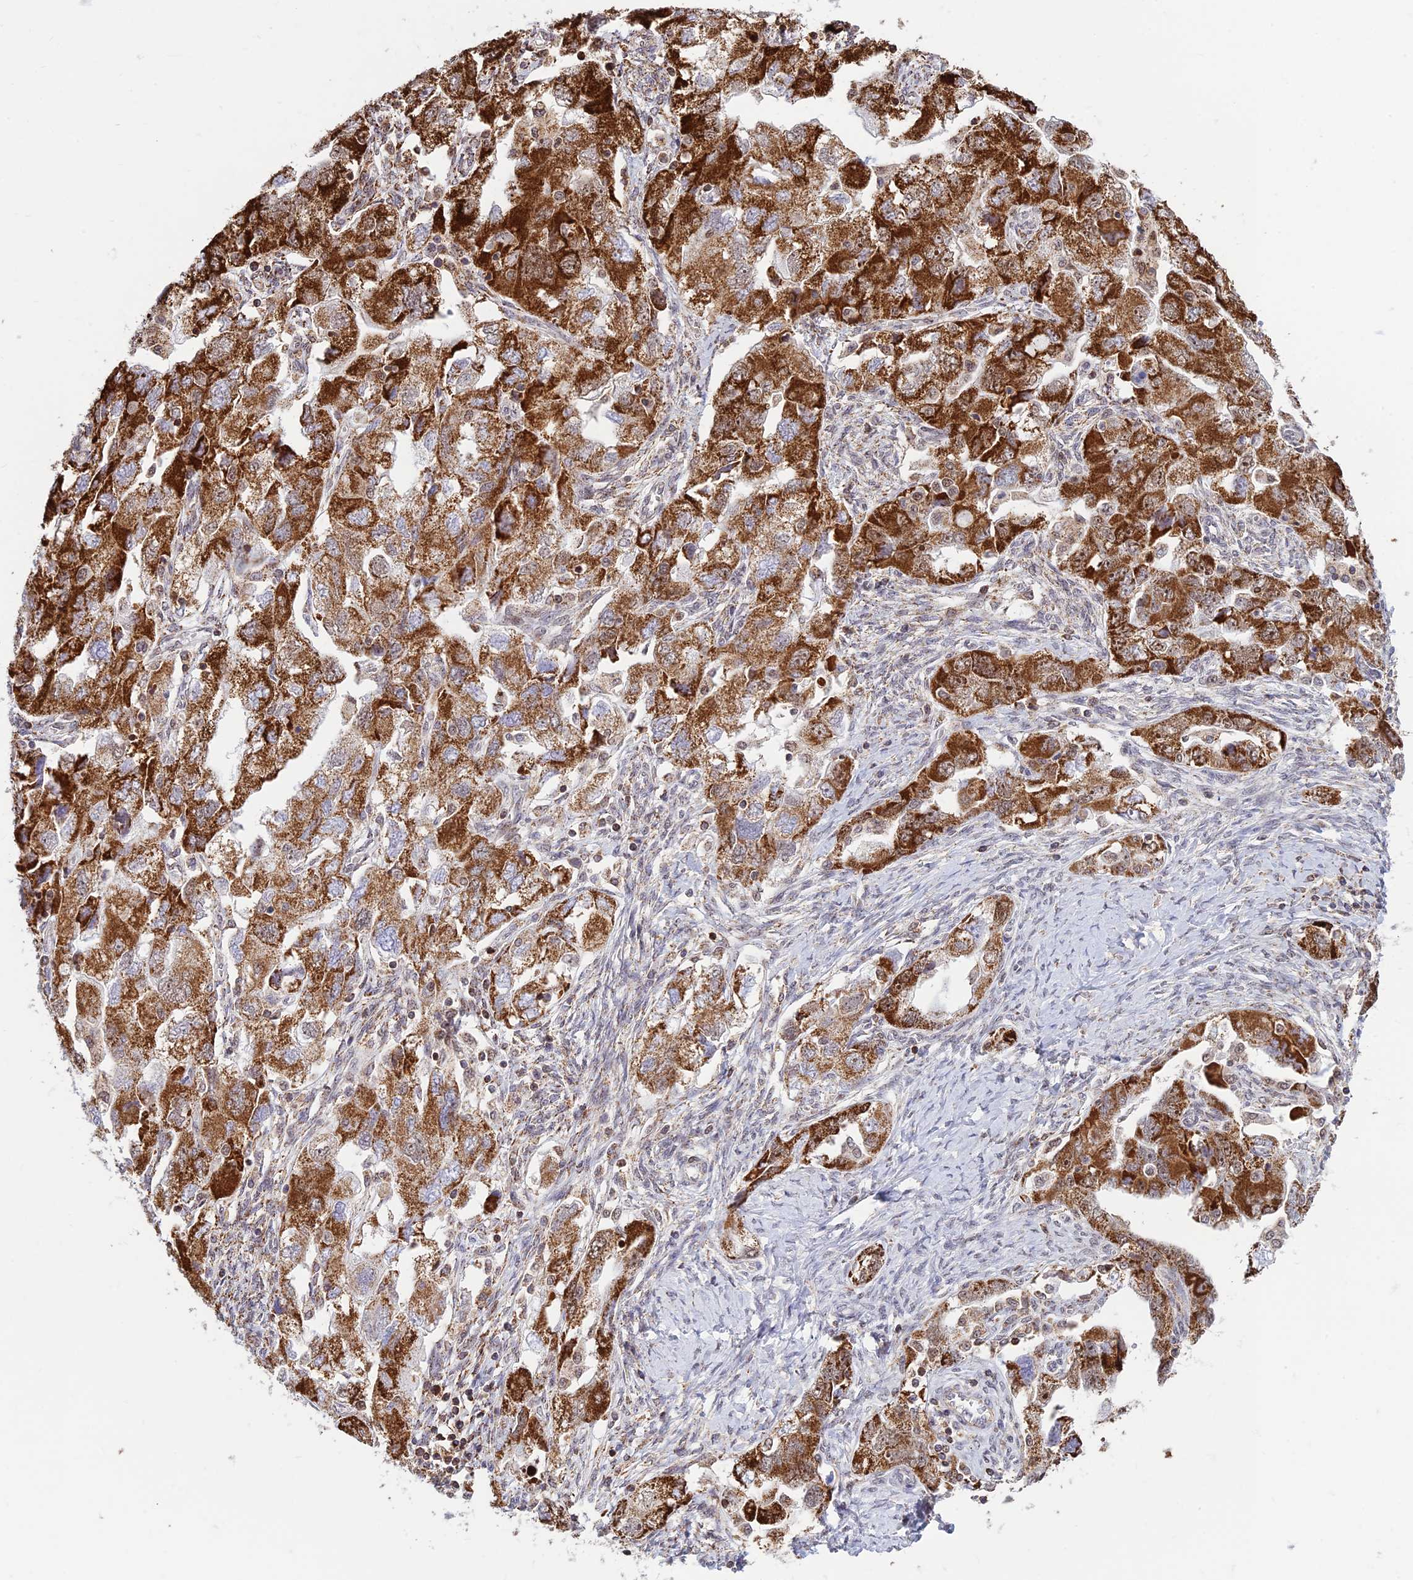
{"staining": {"intensity": "strong", "quantity": ">75%", "location": "cytoplasmic/membranous"}, "tissue": "ovarian cancer", "cell_type": "Tumor cells", "image_type": "cancer", "snomed": [{"axis": "morphology", "description": "Carcinoma, NOS"}, {"axis": "morphology", "description": "Cystadenocarcinoma, serous, NOS"}, {"axis": "topography", "description": "Ovary"}], "caption": "Protein expression analysis of human carcinoma (ovarian) reveals strong cytoplasmic/membranous positivity in about >75% of tumor cells.", "gene": "POLR1G", "patient": {"sex": "female", "age": 69}}